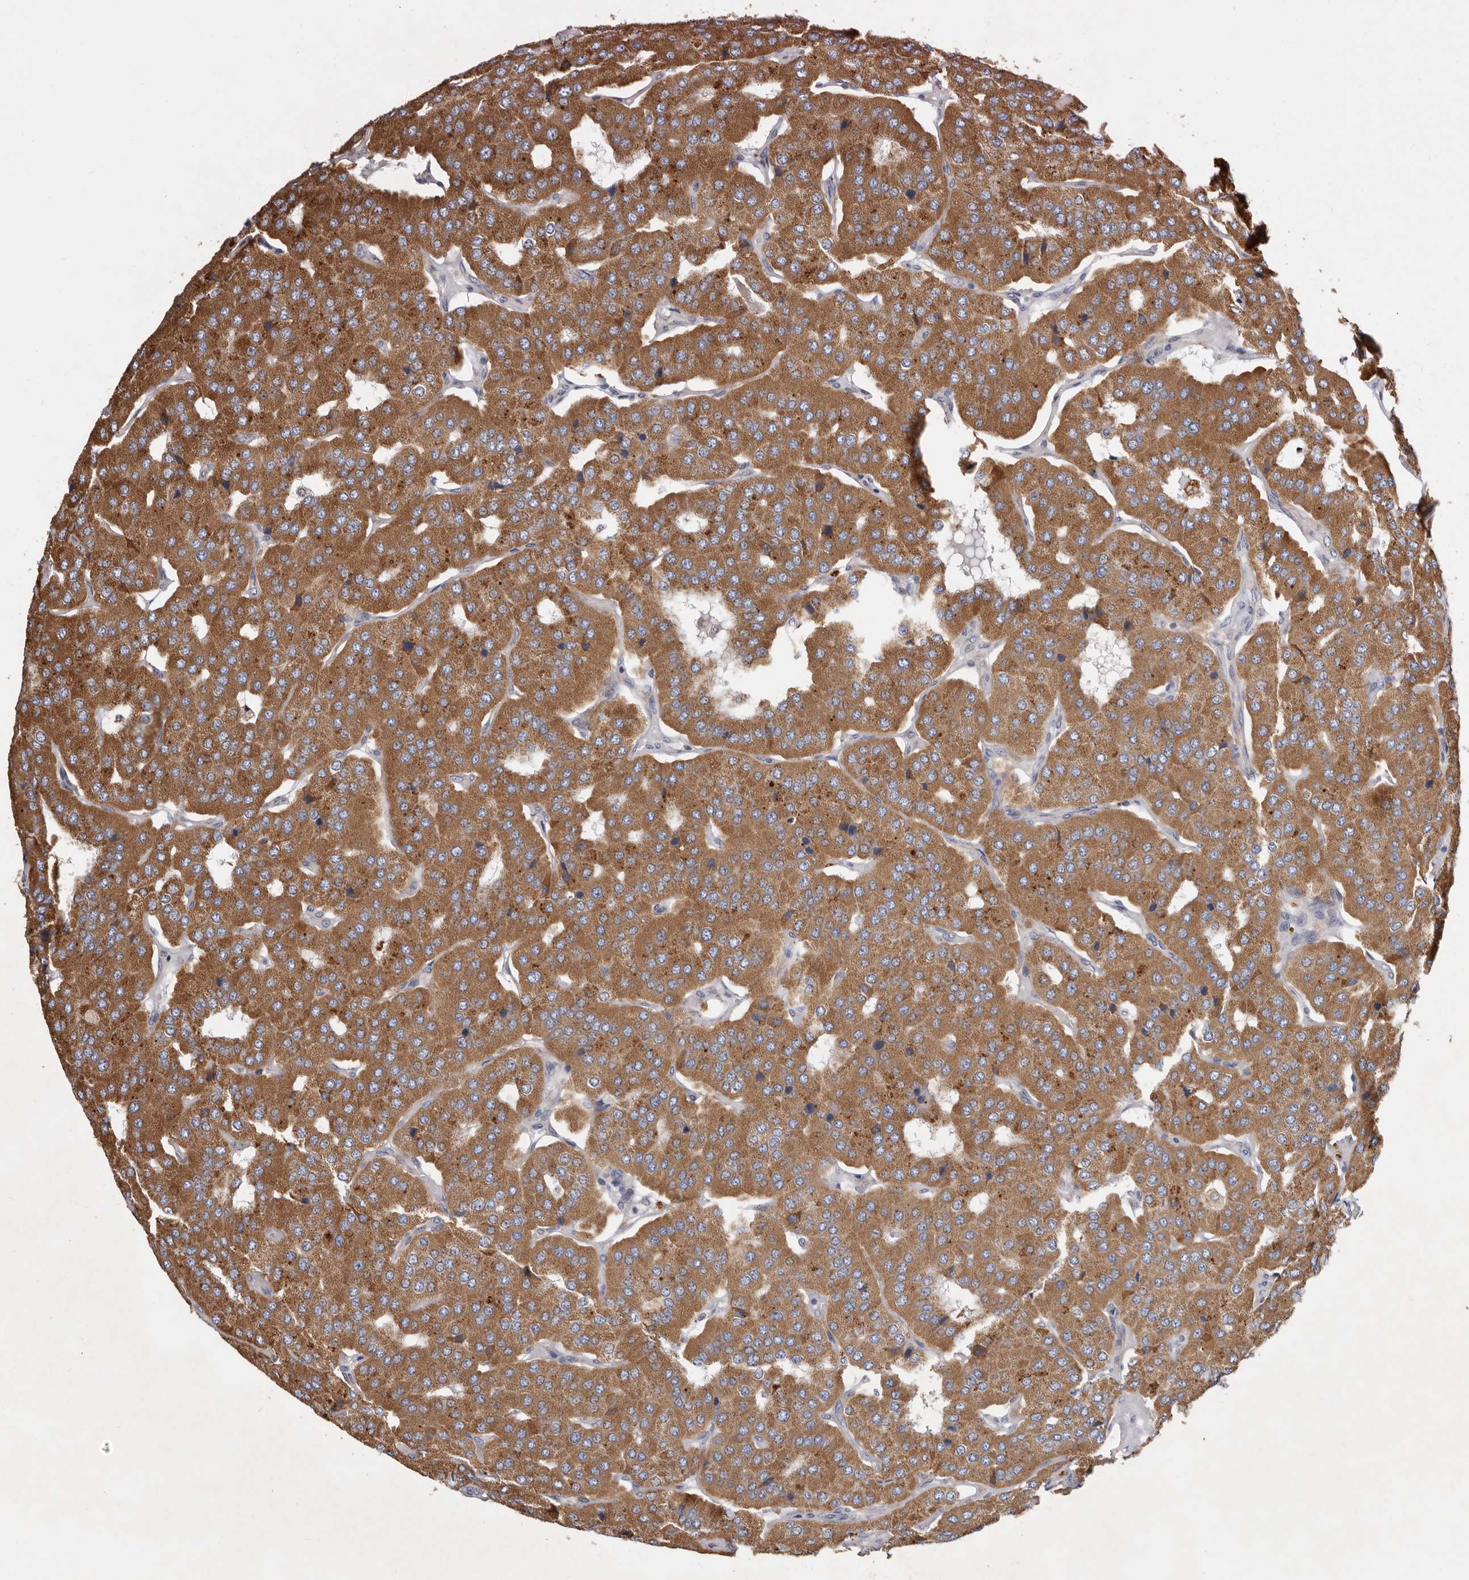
{"staining": {"intensity": "moderate", "quantity": ">75%", "location": "cytoplasmic/membranous"}, "tissue": "parathyroid gland", "cell_type": "Glandular cells", "image_type": "normal", "snomed": [{"axis": "morphology", "description": "Normal tissue, NOS"}, {"axis": "morphology", "description": "Adenoma, NOS"}, {"axis": "topography", "description": "Parathyroid gland"}], "caption": "Protein staining reveals moderate cytoplasmic/membranous staining in about >75% of glandular cells in benign parathyroid gland. (DAB = brown stain, brightfield microscopy at high magnification).", "gene": "MRPL18", "patient": {"sex": "female", "age": 86}}